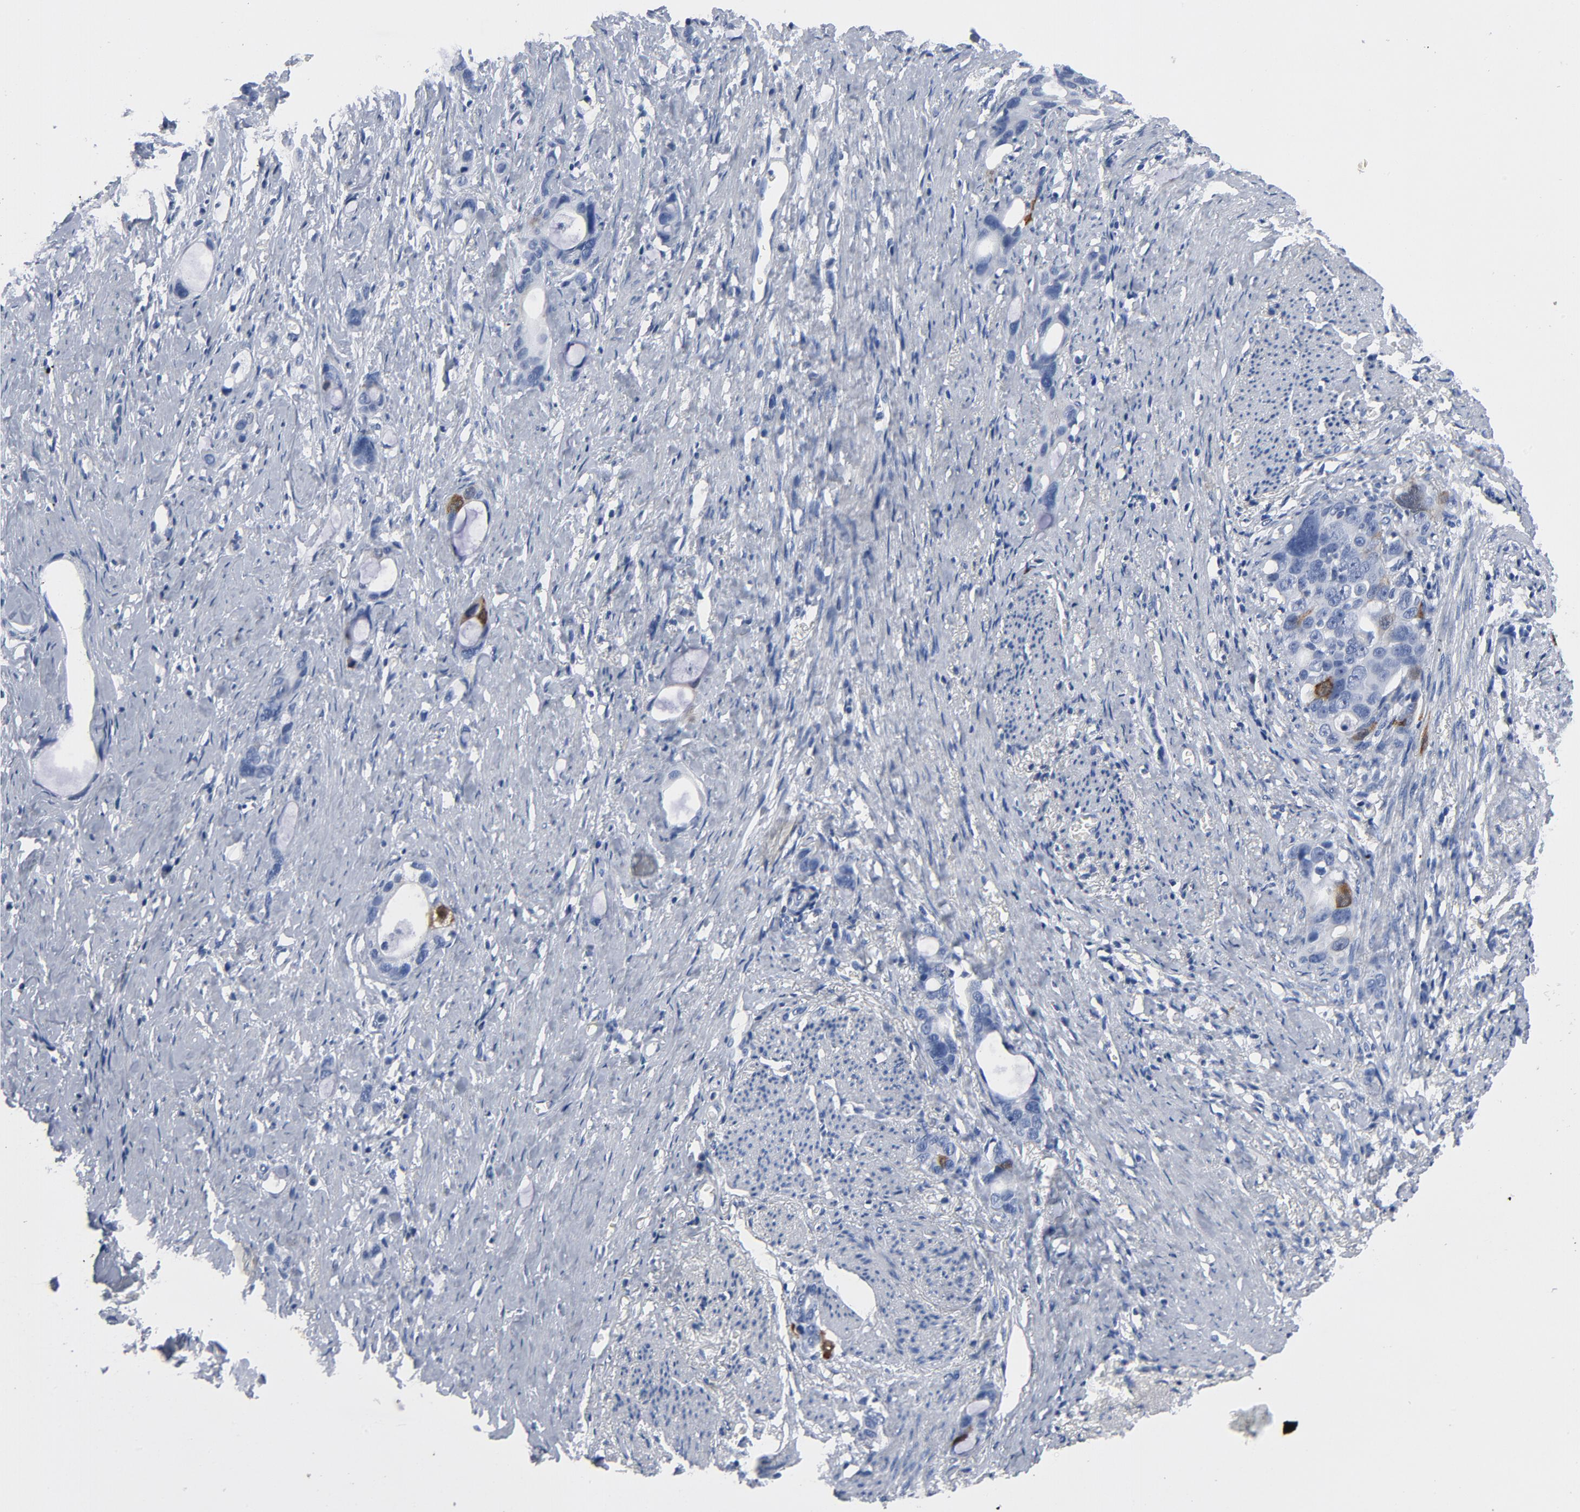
{"staining": {"intensity": "weak", "quantity": "<25%", "location": "nuclear"}, "tissue": "stomach cancer", "cell_type": "Tumor cells", "image_type": "cancer", "snomed": [{"axis": "morphology", "description": "Adenocarcinoma, NOS"}, {"axis": "topography", "description": "Stomach"}], "caption": "Tumor cells are negative for brown protein staining in stomach adenocarcinoma. The staining is performed using DAB (3,3'-diaminobenzidine) brown chromogen with nuclei counter-stained in using hematoxylin.", "gene": "CDC20", "patient": {"sex": "female", "age": 75}}